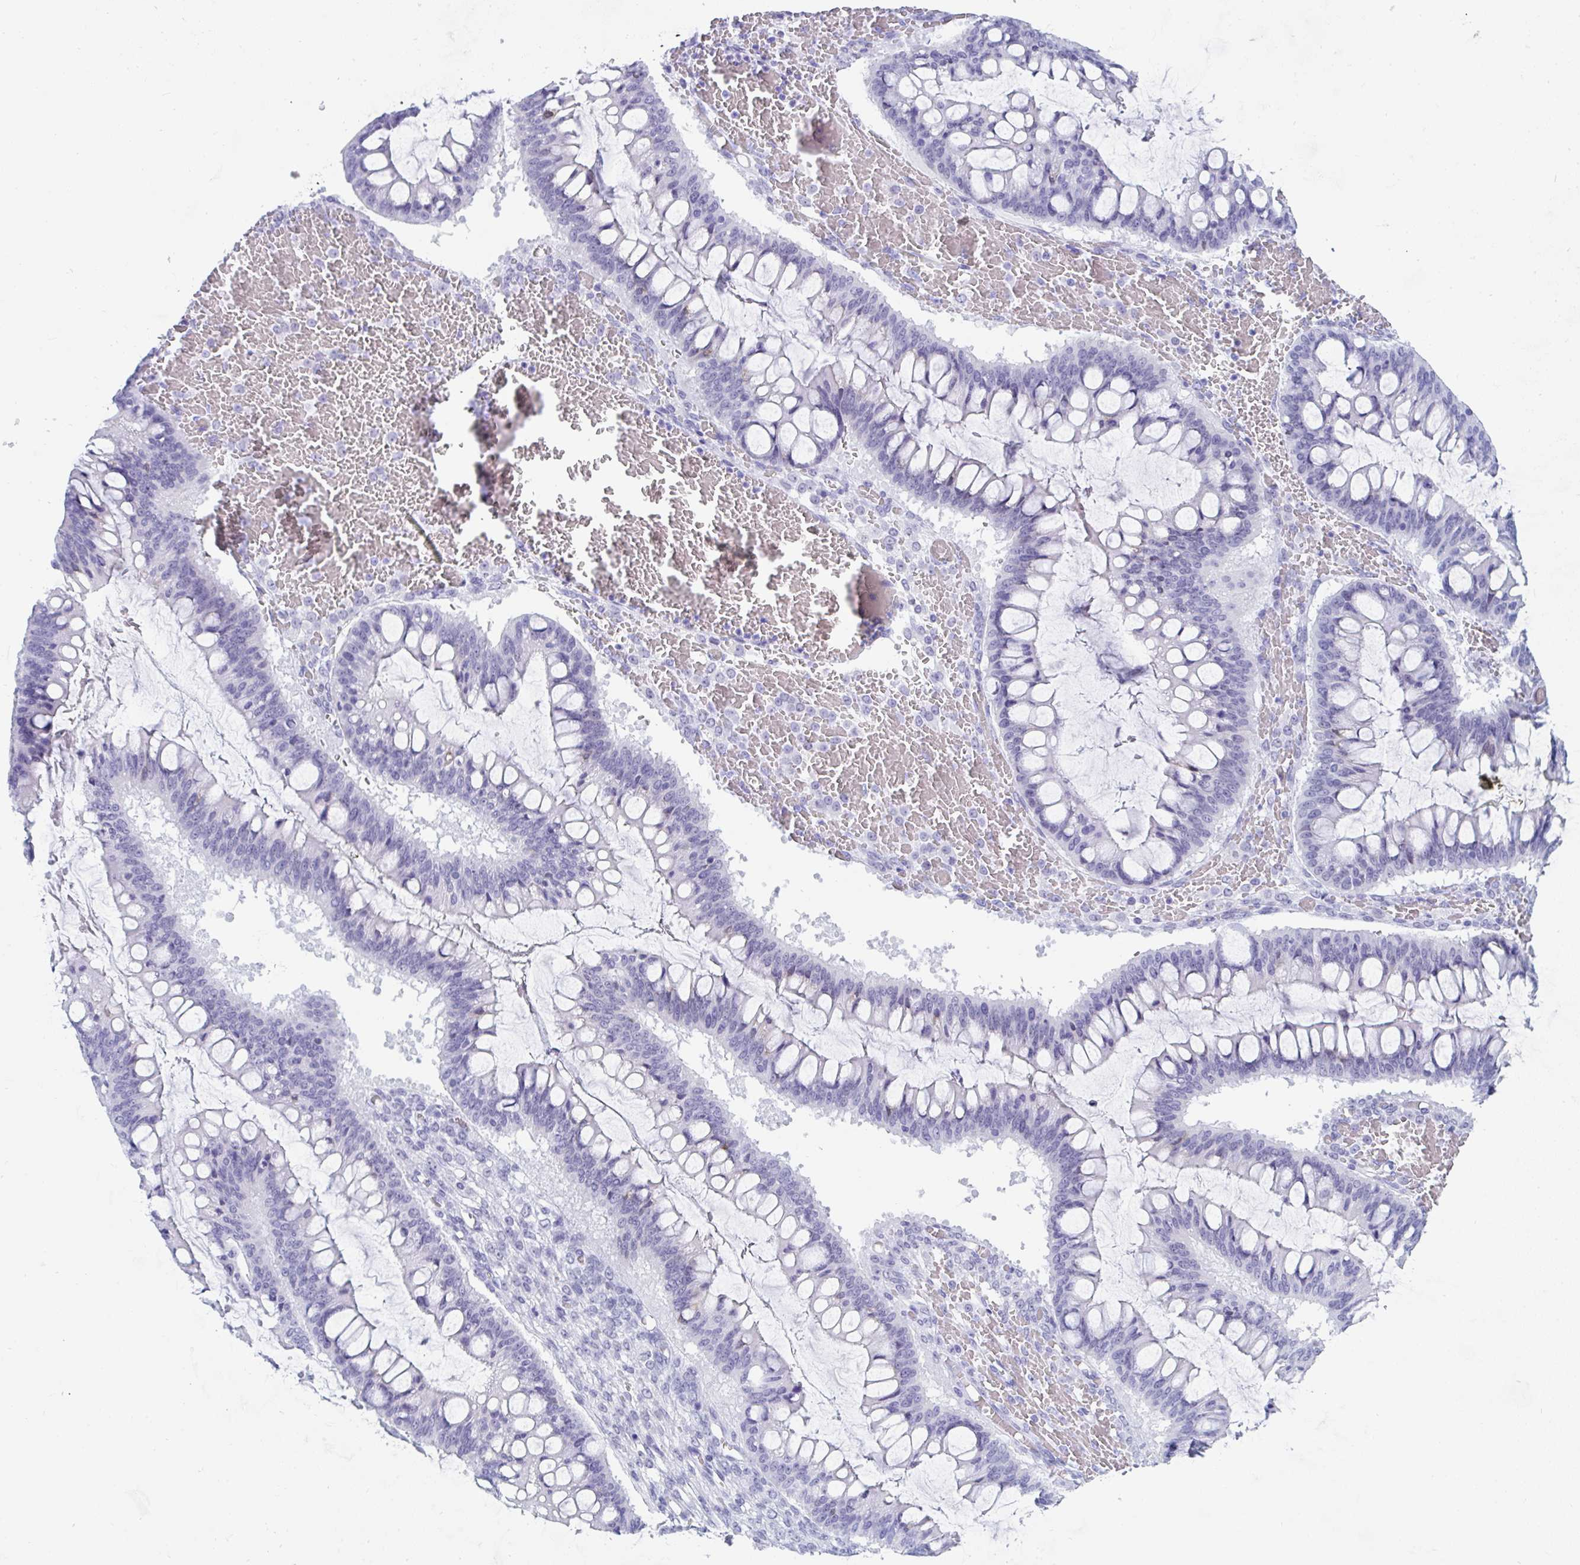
{"staining": {"intensity": "negative", "quantity": "none", "location": "none"}, "tissue": "ovarian cancer", "cell_type": "Tumor cells", "image_type": "cancer", "snomed": [{"axis": "morphology", "description": "Cystadenocarcinoma, mucinous, NOS"}, {"axis": "topography", "description": "Ovary"}], "caption": "An image of ovarian cancer stained for a protein shows no brown staining in tumor cells.", "gene": "GKN2", "patient": {"sex": "female", "age": 73}}